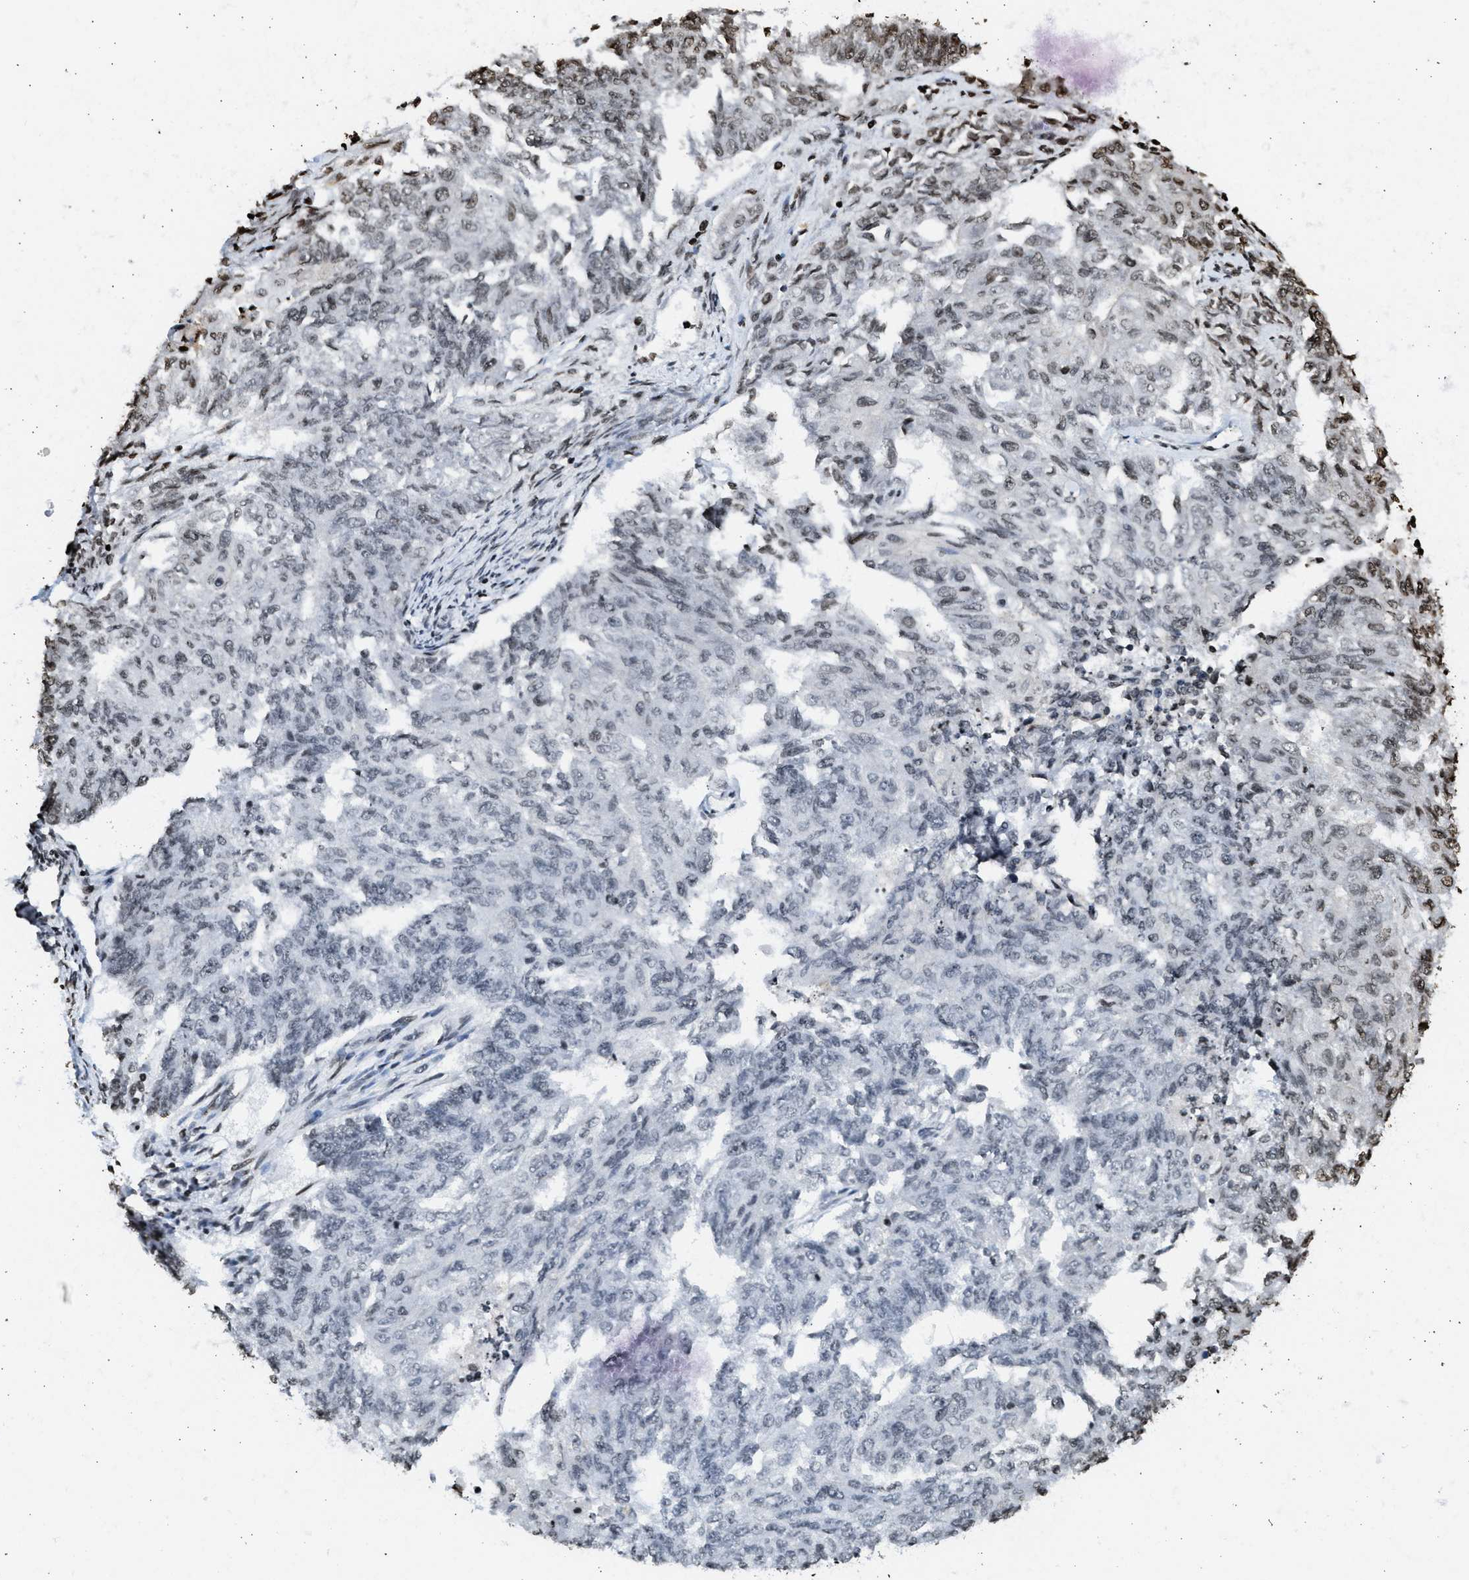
{"staining": {"intensity": "weak", "quantity": "<25%", "location": "nuclear"}, "tissue": "endometrial cancer", "cell_type": "Tumor cells", "image_type": "cancer", "snomed": [{"axis": "morphology", "description": "Adenocarcinoma, NOS"}, {"axis": "topography", "description": "Endometrium"}], "caption": "DAB immunohistochemical staining of human endometrial cancer exhibits no significant positivity in tumor cells.", "gene": "RRAGC", "patient": {"sex": "female", "age": 32}}